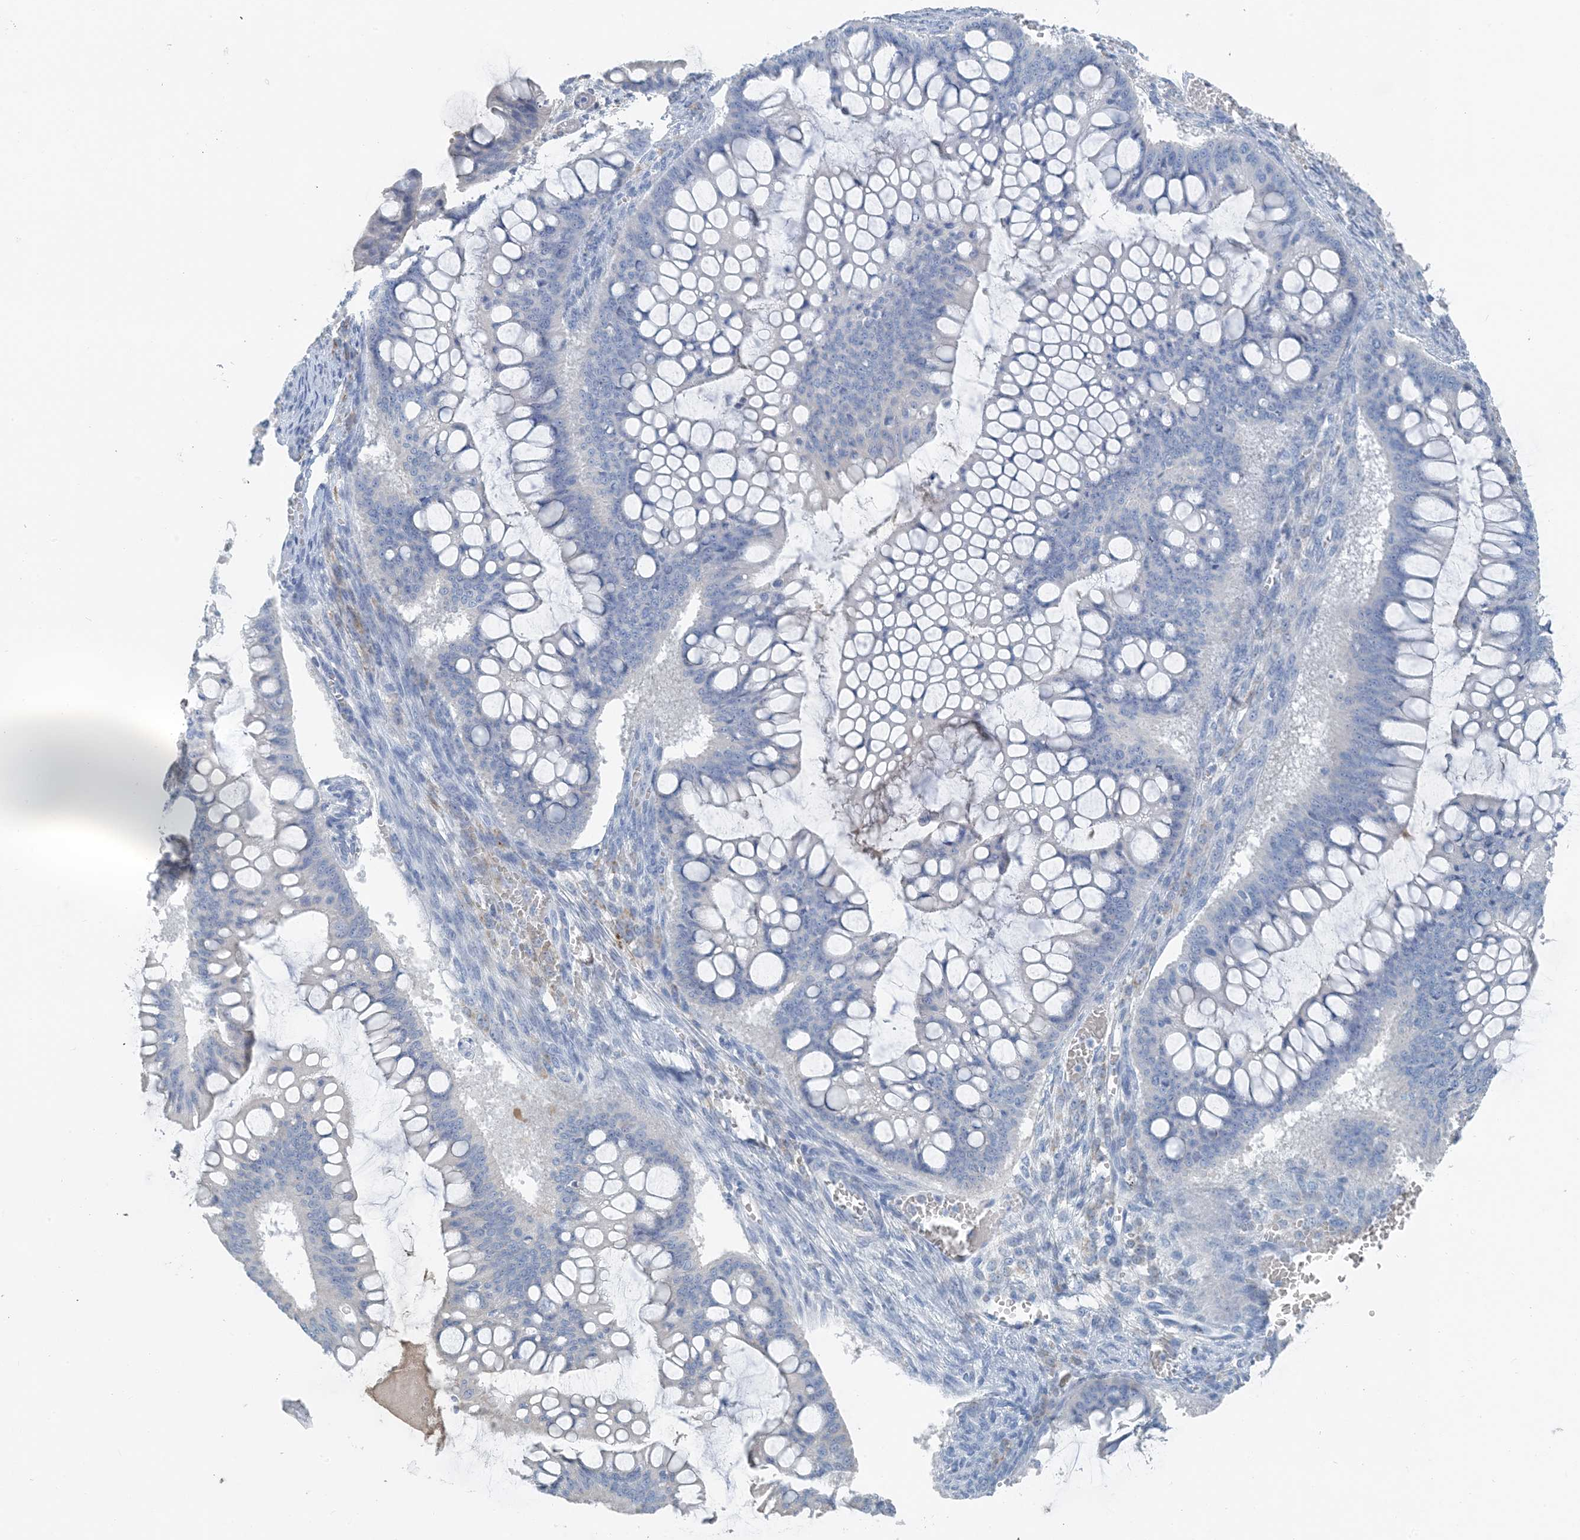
{"staining": {"intensity": "negative", "quantity": "none", "location": "none"}, "tissue": "ovarian cancer", "cell_type": "Tumor cells", "image_type": "cancer", "snomed": [{"axis": "morphology", "description": "Cystadenocarcinoma, mucinous, NOS"}, {"axis": "topography", "description": "Ovary"}], "caption": "A photomicrograph of ovarian cancer (mucinous cystadenocarcinoma) stained for a protein reveals no brown staining in tumor cells.", "gene": "CTRL", "patient": {"sex": "female", "age": 73}}